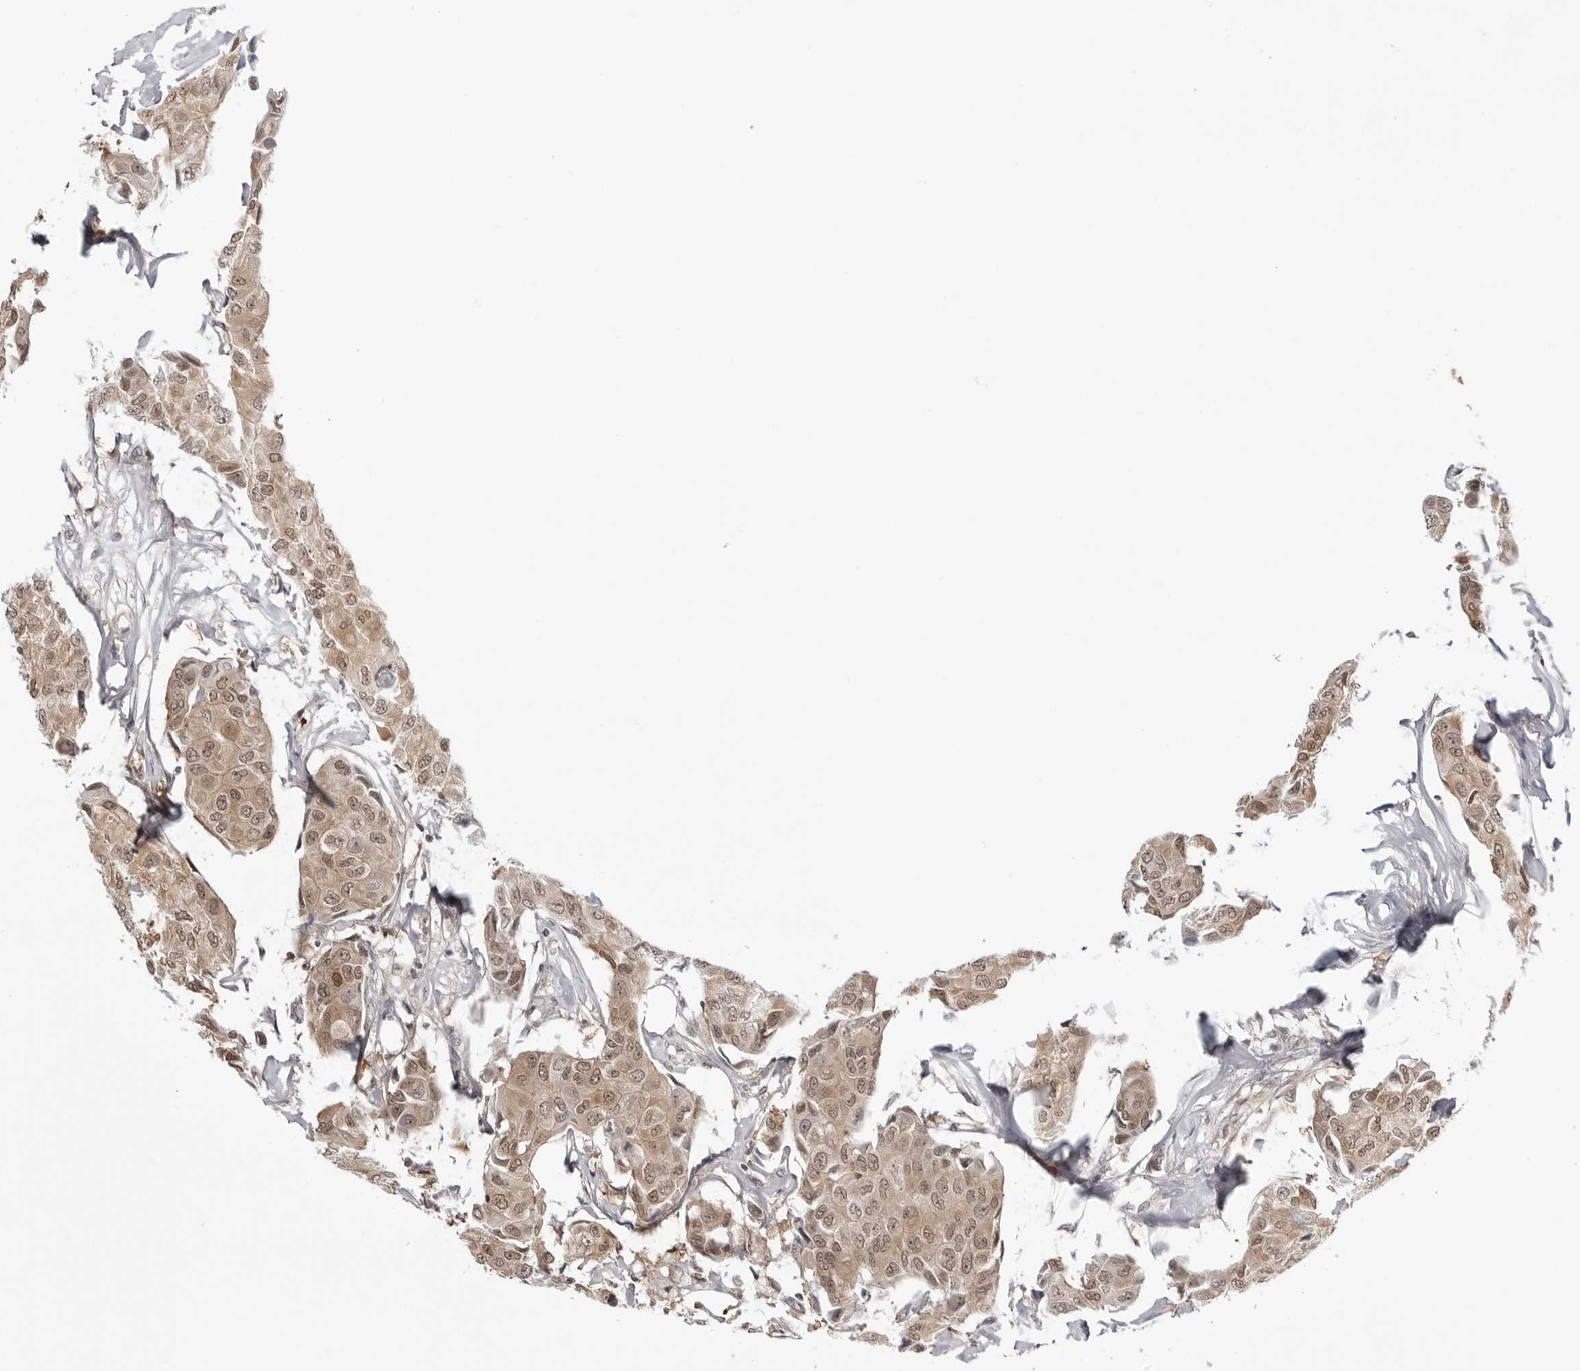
{"staining": {"intensity": "moderate", "quantity": ">75%", "location": "cytoplasmic/membranous,nuclear"}, "tissue": "breast cancer", "cell_type": "Tumor cells", "image_type": "cancer", "snomed": [{"axis": "morphology", "description": "Duct carcinoma"}, {"axis": "topography", "description": "Breast"}], "caption": "Immunohistochemistry (IHC) image of breast cancer (infiltrating ductal carcinoma) stained for a protein (brown), which displays medium levels of moderate cytoplasmic/membranous and nuclear staining in about >75% of tumor cells.", "gene": "YWHAG", "patient": {"sex": "female", "age": 80}}